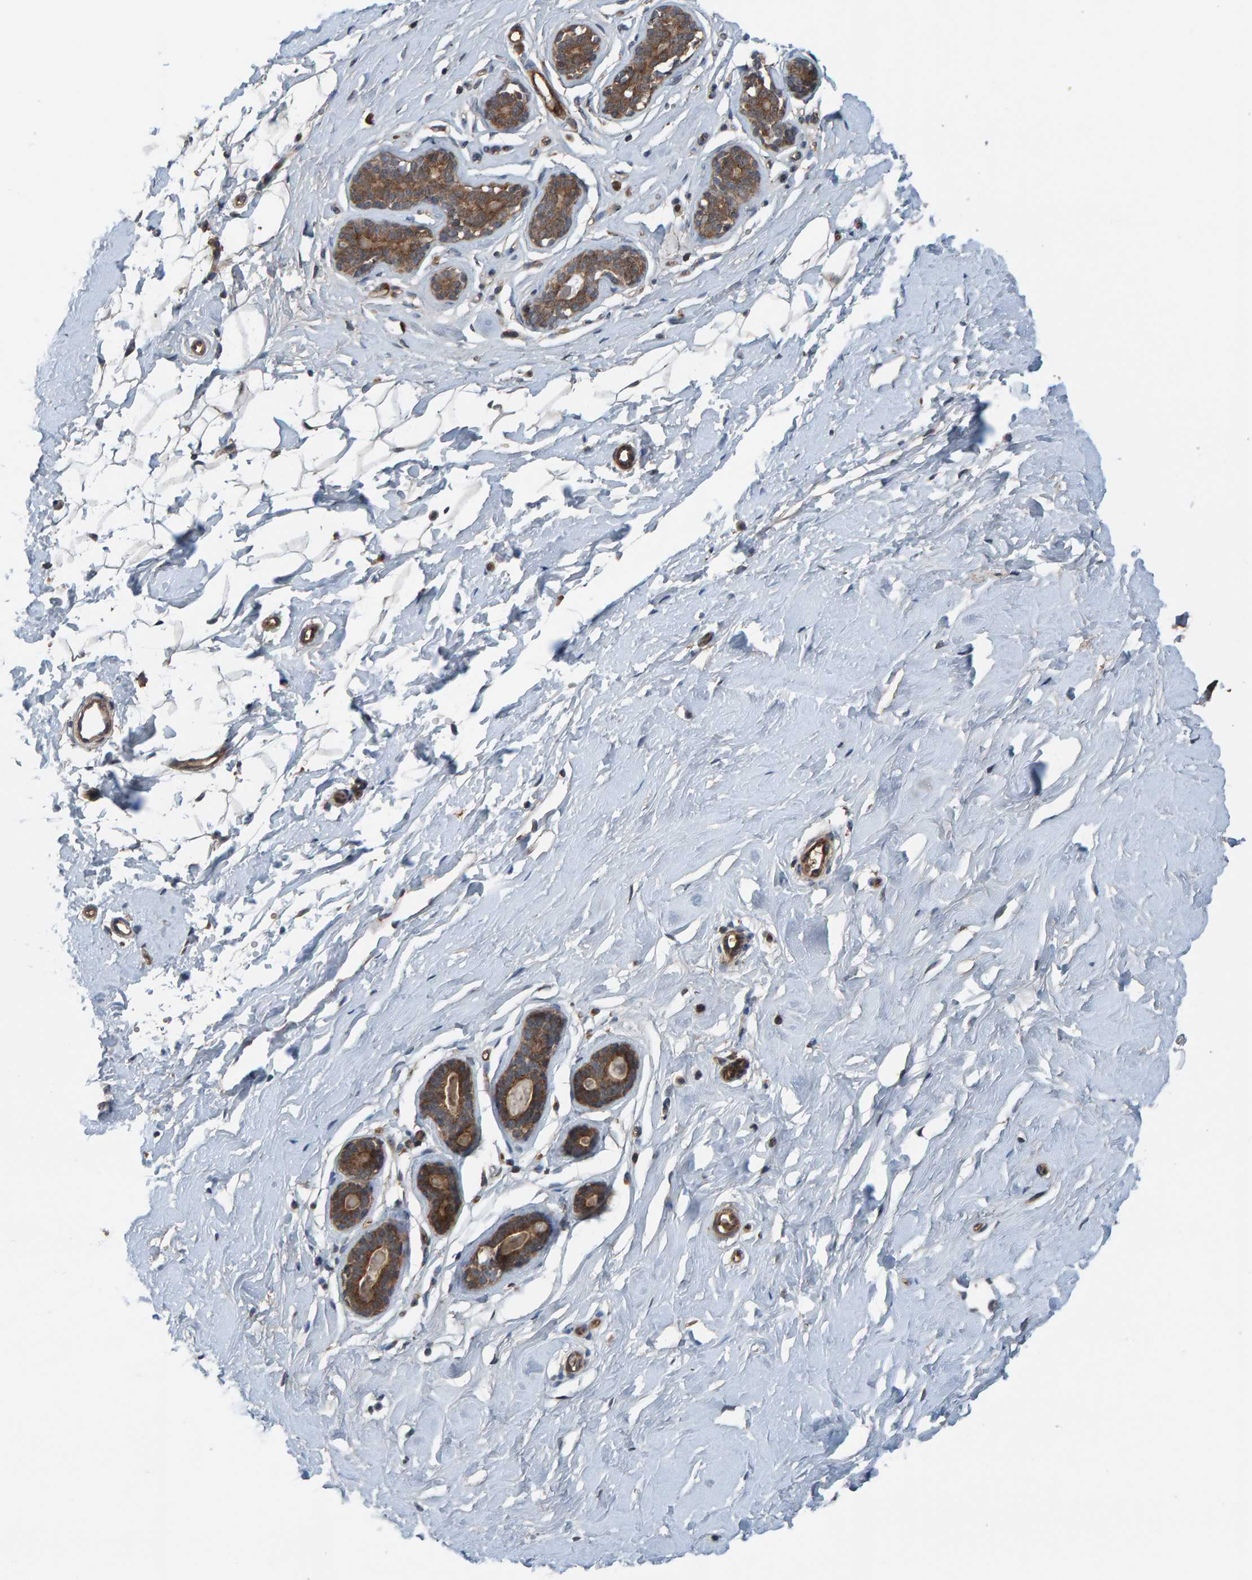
{"staining": {"intensity": "negative", "quantity": "none", "location": "none"}, "tissue": "breast", "cell_type": "Adipocytes", "image_type": "normal", "snomed": [{"axis": "morphology", "description": "Normal tissue, NOS"}, {"axis": "topography", "description": "Breast"}], "caption": "High power microscopy image of an immunohistochemistry micrograph of unremarkable breast, revealing no significant positivity in adipocytes.", "gene": "CUEDC1", "patient": {"sex": "female", "age": 23}}